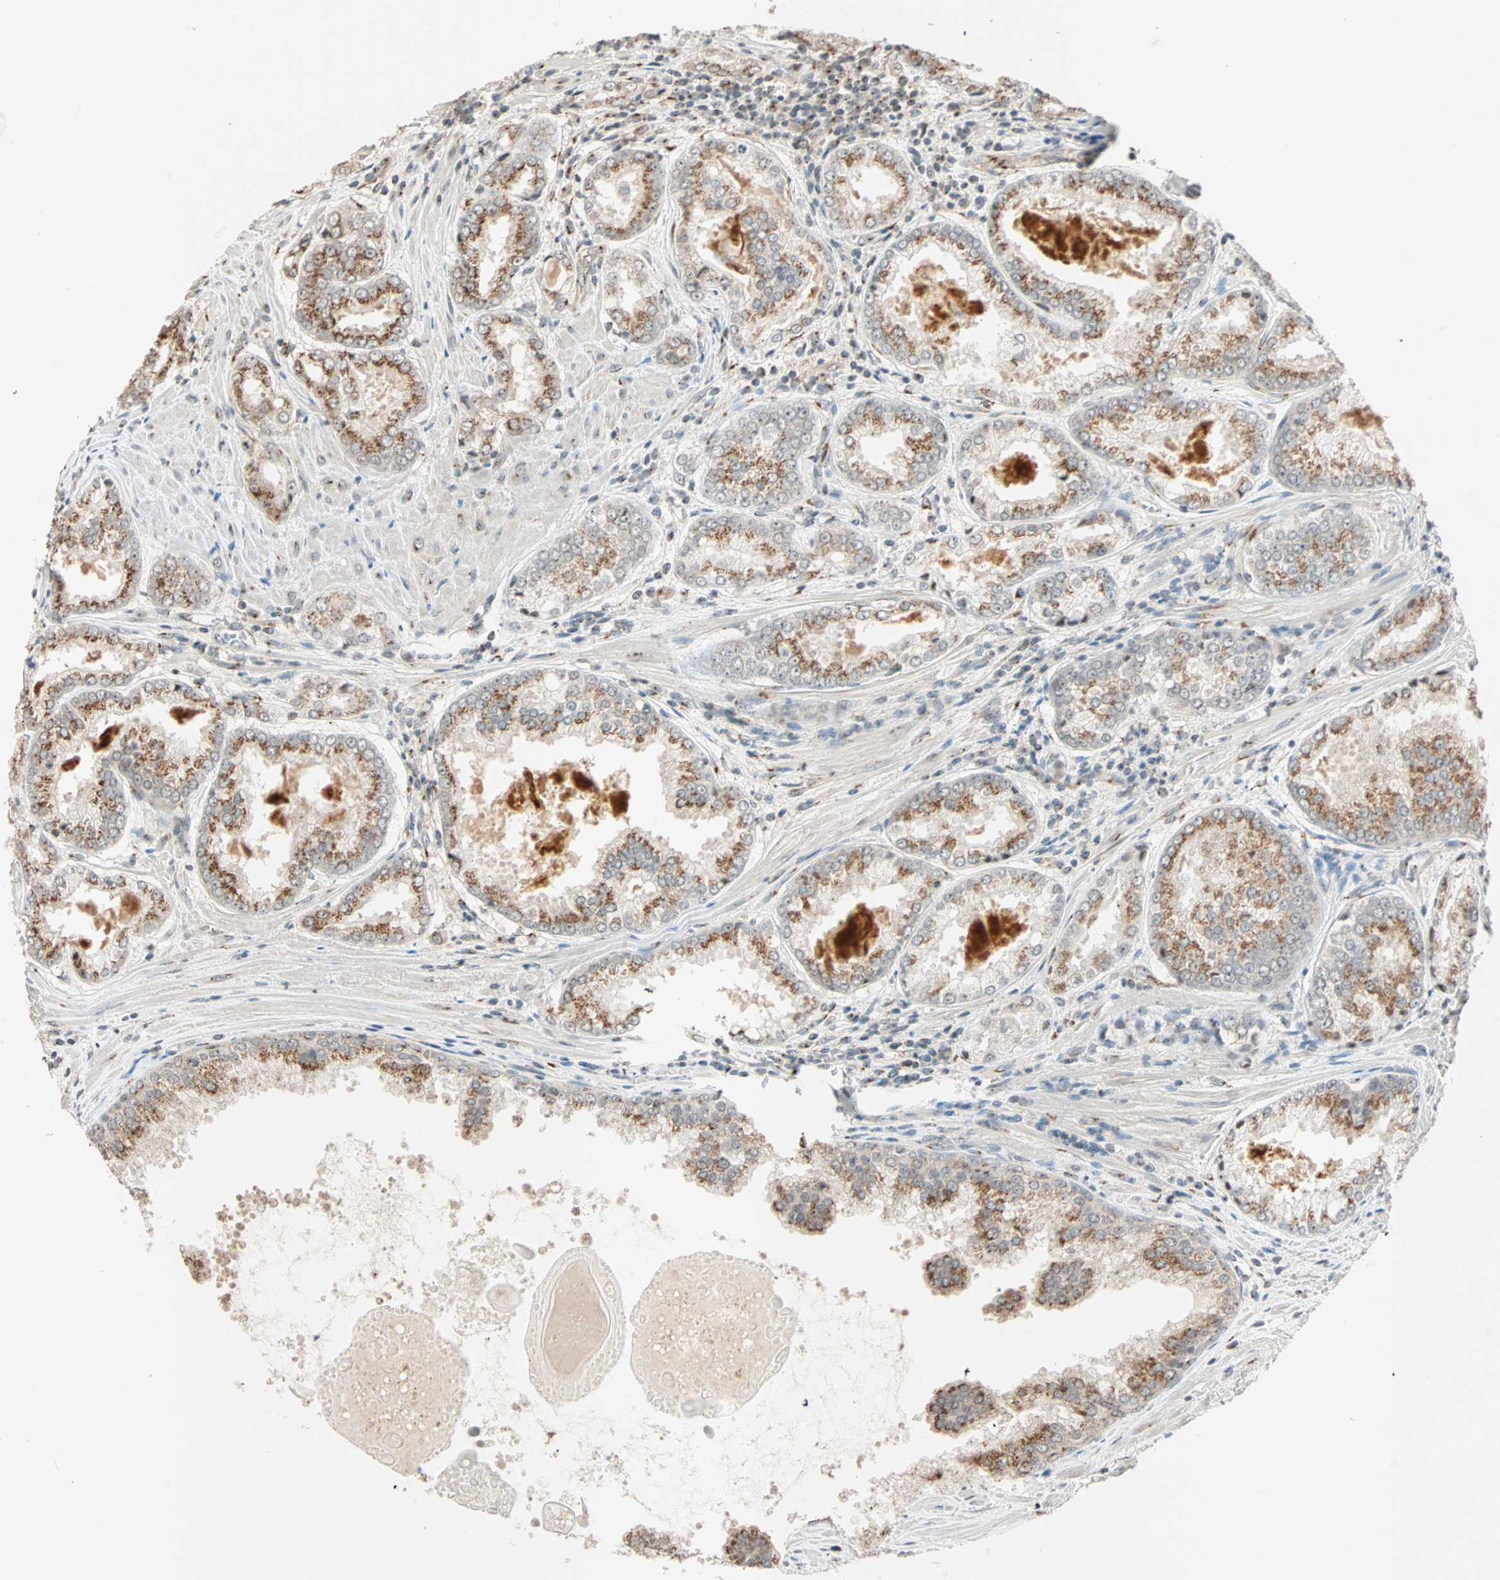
{"staining": {"intensity": "moderate", "quantity": "25%-75%", "location": "cytoplasmic/membranous"}, "tissue": "prostate cancer", "cell_type": "Tumor cells", "image_type": "cancer", "snomed": [{"axis": "morphology", "description": "Adenocarcinoma, Low grade"}, {"axis": "topography", "description": "Prostate"}], "caption": "Immunohistochemistry (IHC) image of neoplastic tissue: adenocarcinoma (low-grade) (prostate) stained using immunohistochemistry demonstrates medium levels of moderate protein expression localized specifically in the cytoplasmic/membranous of tumor cells, appearing as a cytoplasmic/membranous brown color.", "gene": "PRDM2", "patient": {"sex": "male", "age": 64}}